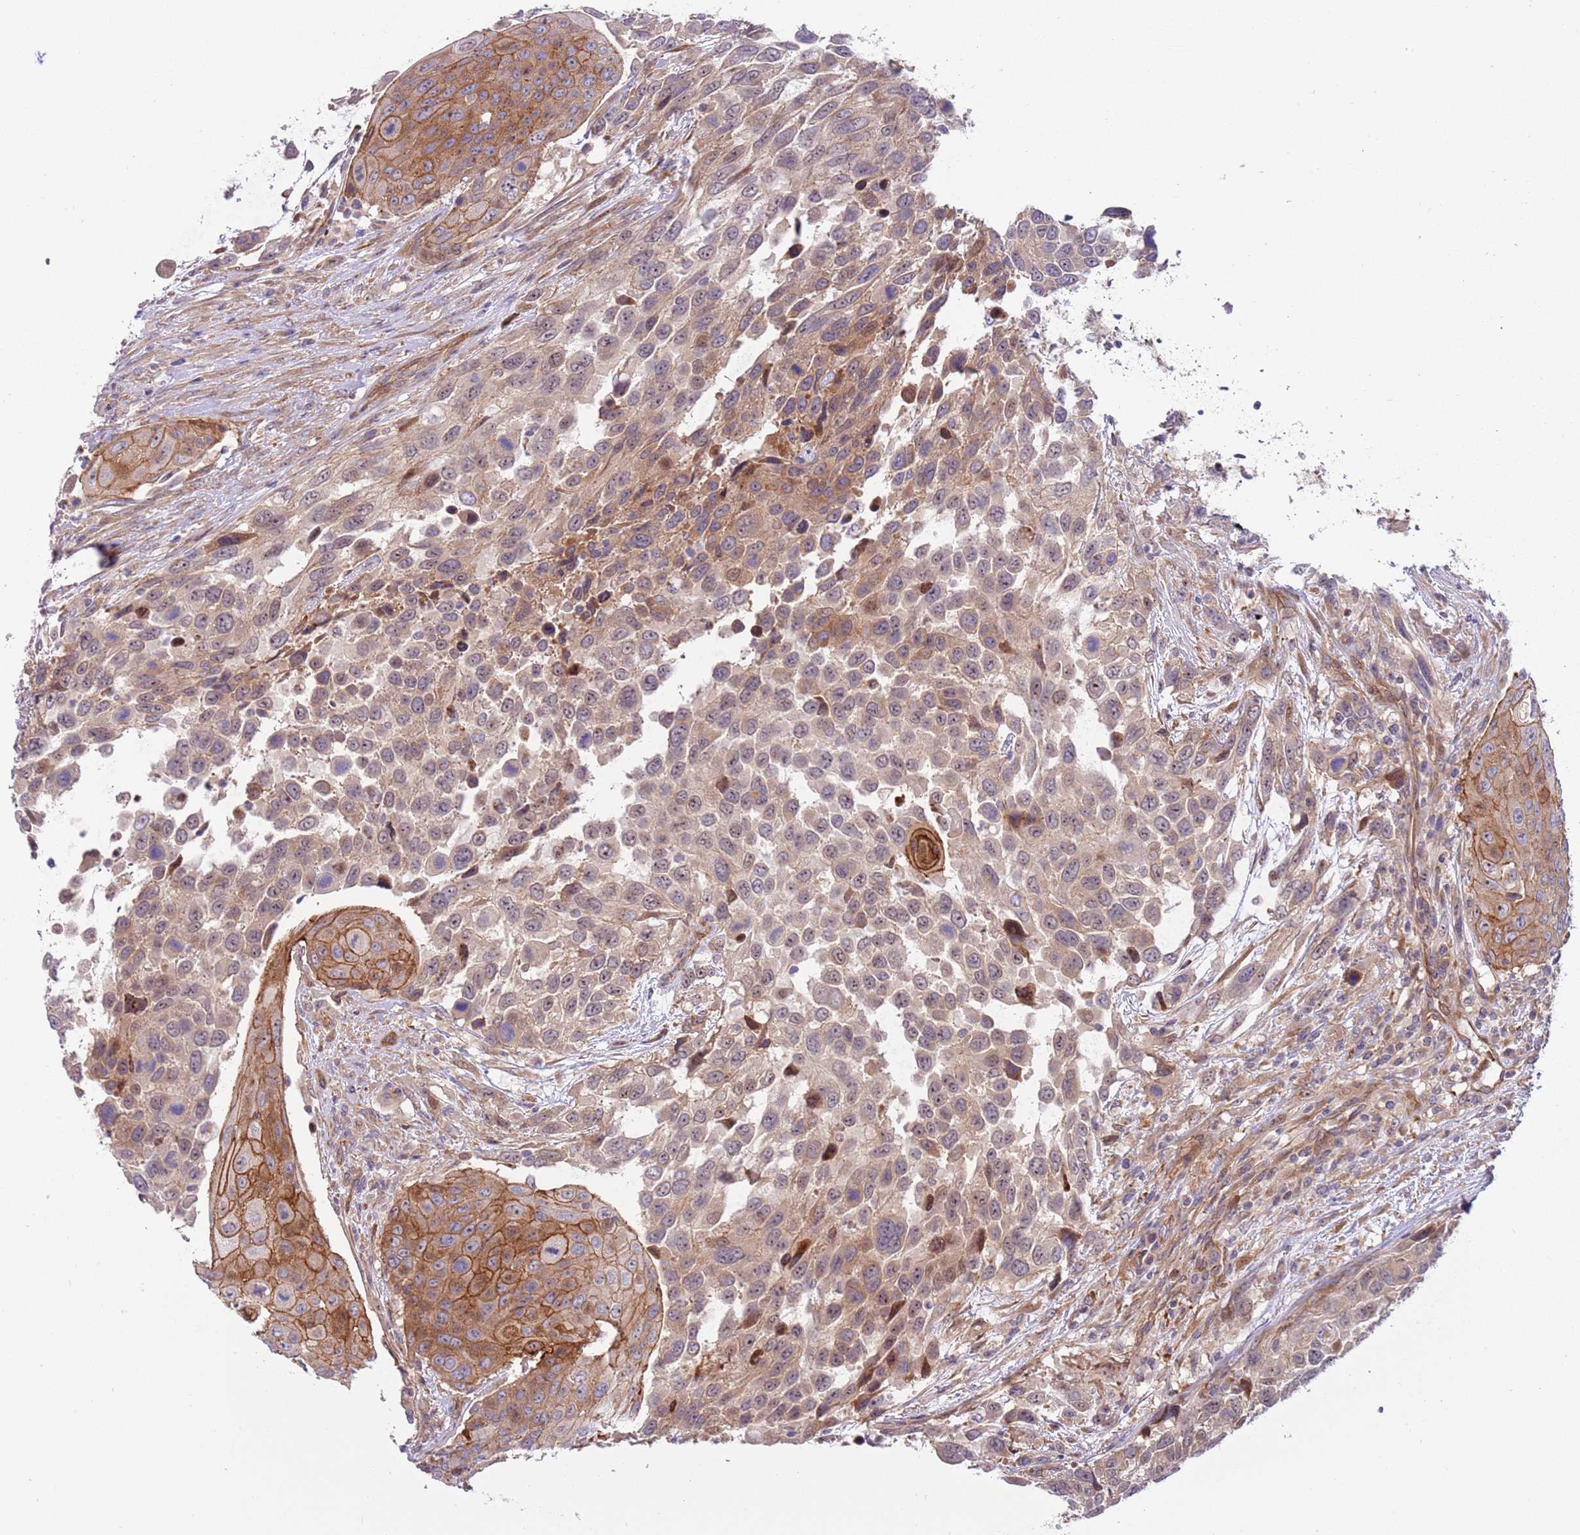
{"staining": {"intensity": "moderate", "quantity": ">75%", "location": "cytoplasmic/membranous"}, "tissue": "urothelial cancer", "cell_type": "Tumor cells", "image_type": "cancer", "snomed": [{"axis": "morphology", "description": "Urothelial carcinoma, High grade"}, {"axis": "topography", "description": "Urinary bladder"}], "caption": "Urothelial cancer tissue displays moderate cytoplasmic/membranous expression in about >75% of tumor cells", "gene": "ITGB6", "patient": {"sex": "female", "age": 70}}